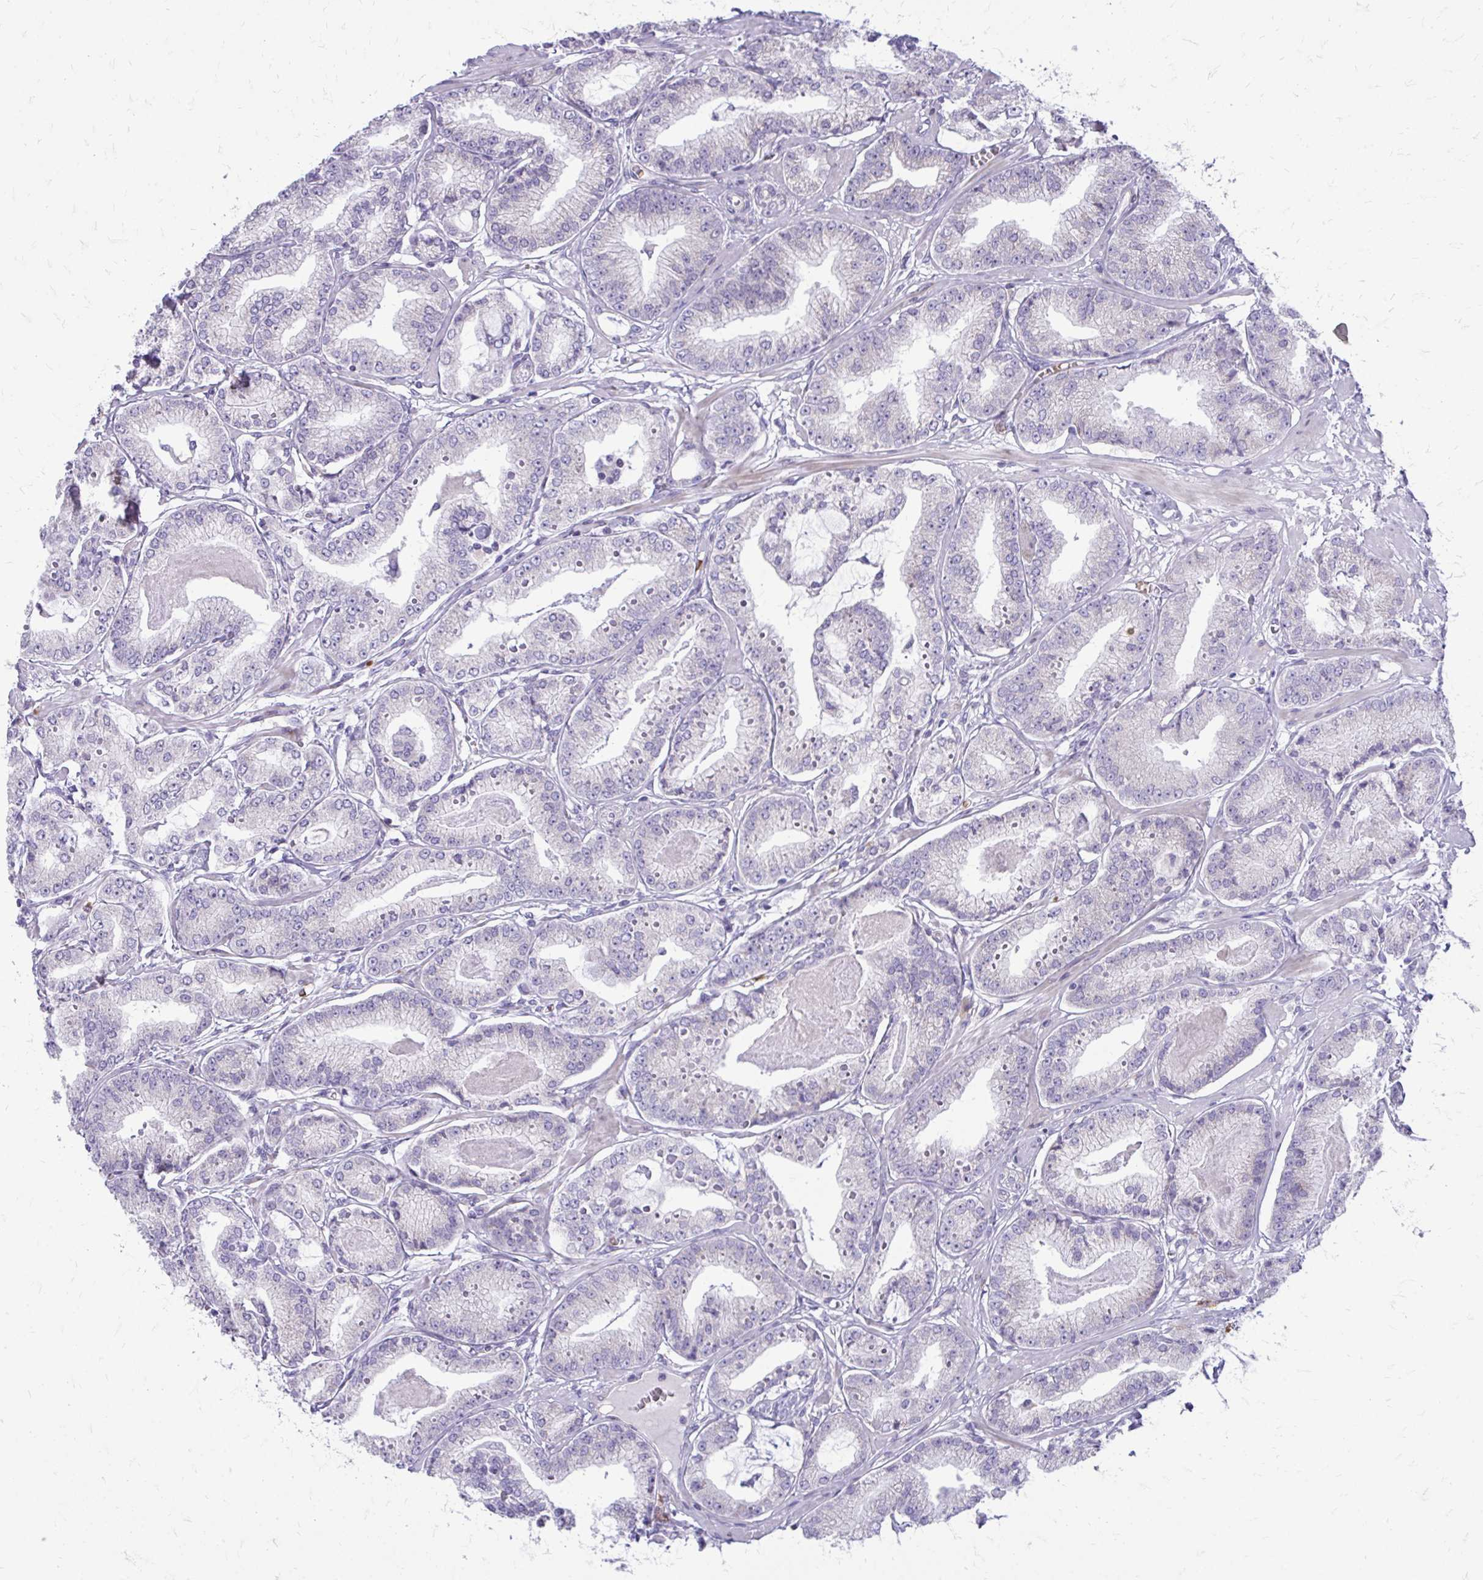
{"staining": {"intensity": "negative", "quantity": "none", "location": "none"}, "tissue": "prostate cancer", "cell_type": "Tumor cells", "image_type": "cancer", "snomed": [{"axis": "morphology", "description": "Adenocarcinoma, High grade"}, {"axis": "topography", "description": "Prostate"}], "caption": "This histopathology image is of prostate cancer stained with immunohistochemistry to label a protein in brown with the nuclei are counter-stained blue. There is no staining in tumor cells. Brightfield microscopy of immunohistochemistry (IHC) stained with DAB (brown) and hematoxylin (blue), captured at high magnification.", "gene": "FUNDC2", "patient": {"sex": "male", "age": 71}}